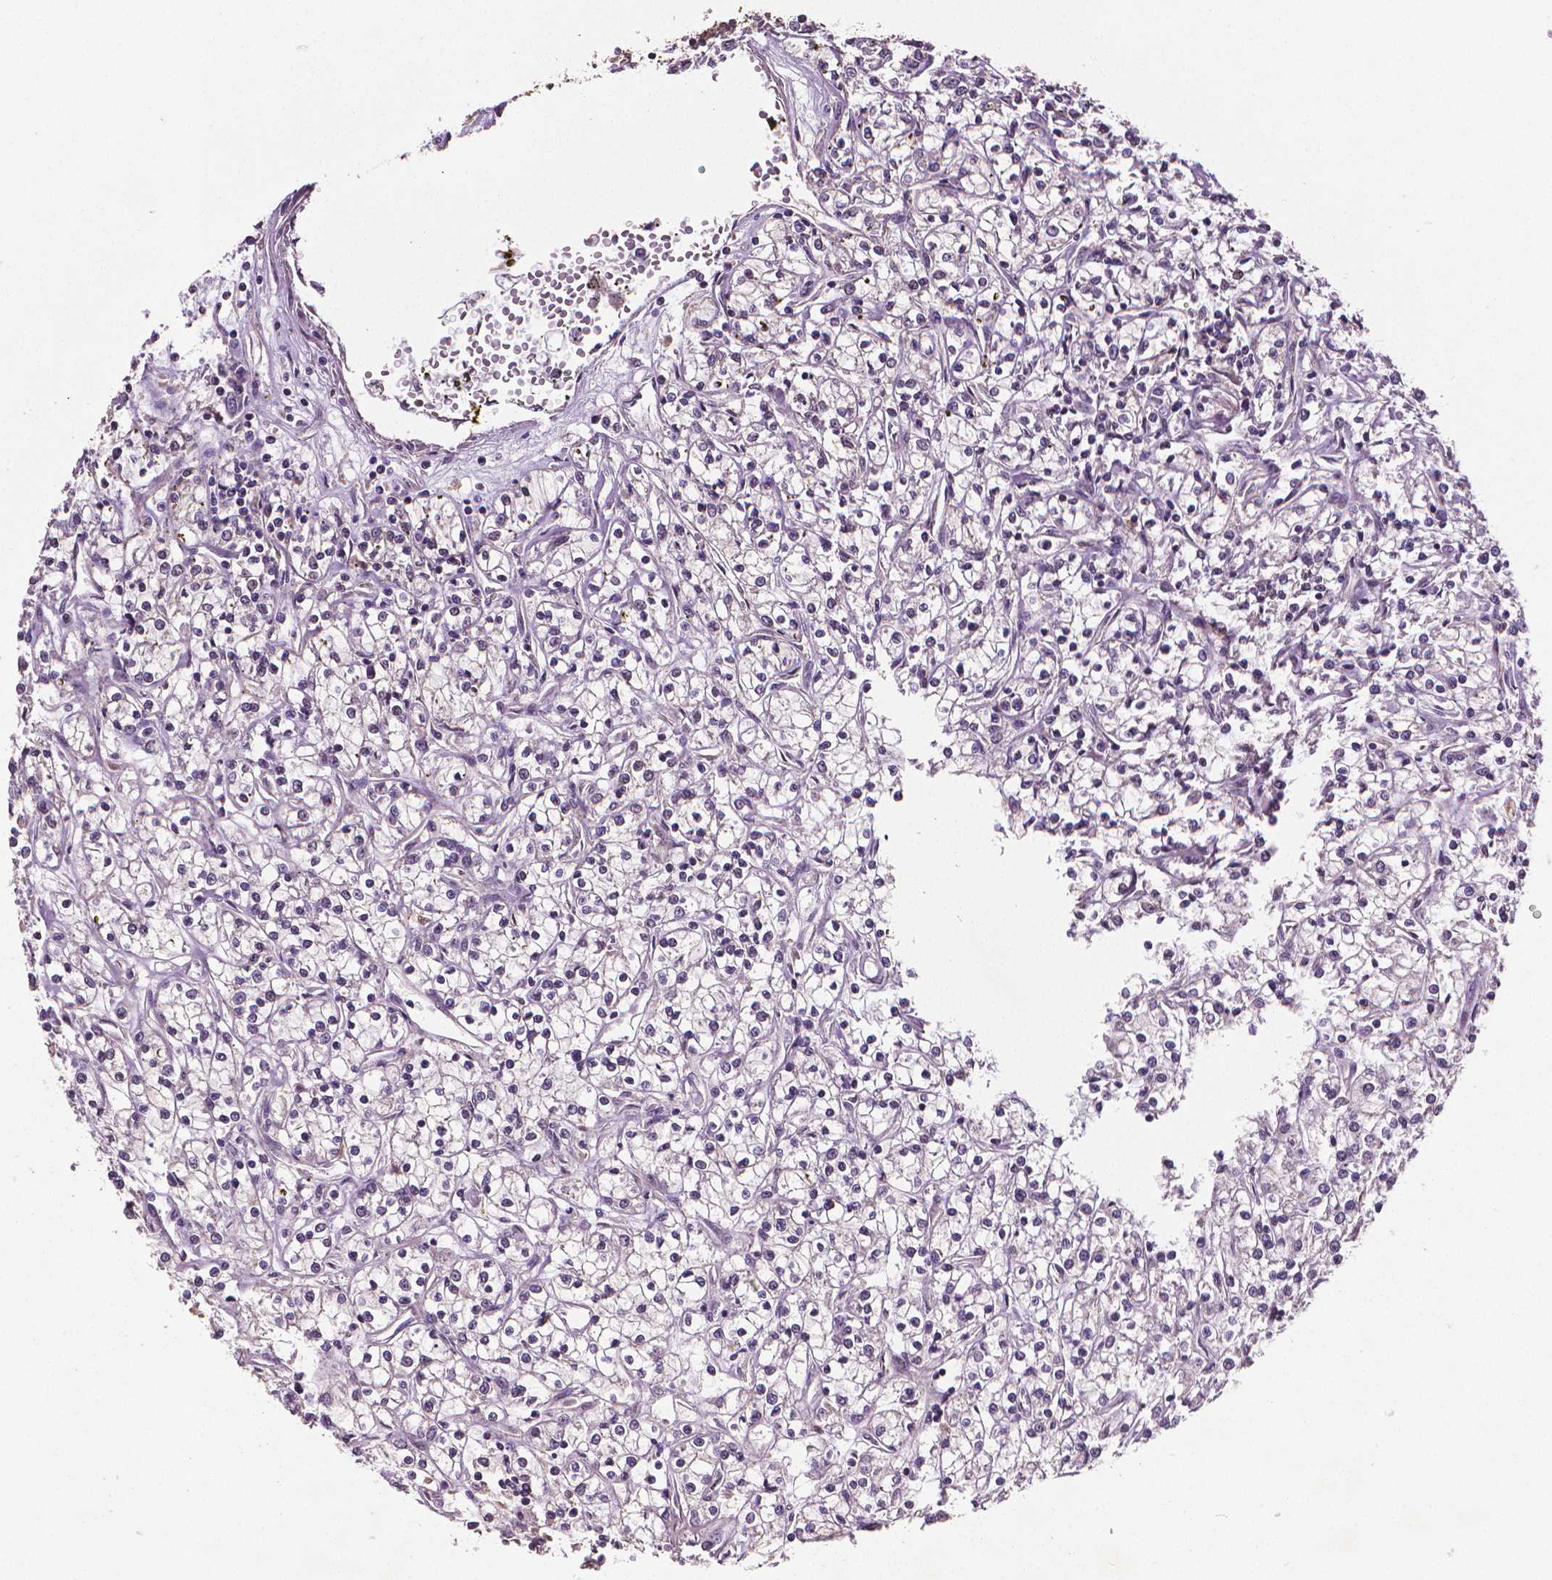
{"staining": {"intensity": "negative", "quantity": "none", "location": "none"}, "tissue": "renal cancer", "cell_type": "Tumor cells", "image_type": "cancer", "snomed": [{"axis": "morphology", "description": "Adenocarcinoma, NOS"}, {"axis": "topography", "description": "Kidney"}], "caption": "Protein analysis of renal cancer demonstrates no significant positivity in tumor cells.", "gene": "STAT3", "patient": {"sex": "female", "age": 59}}